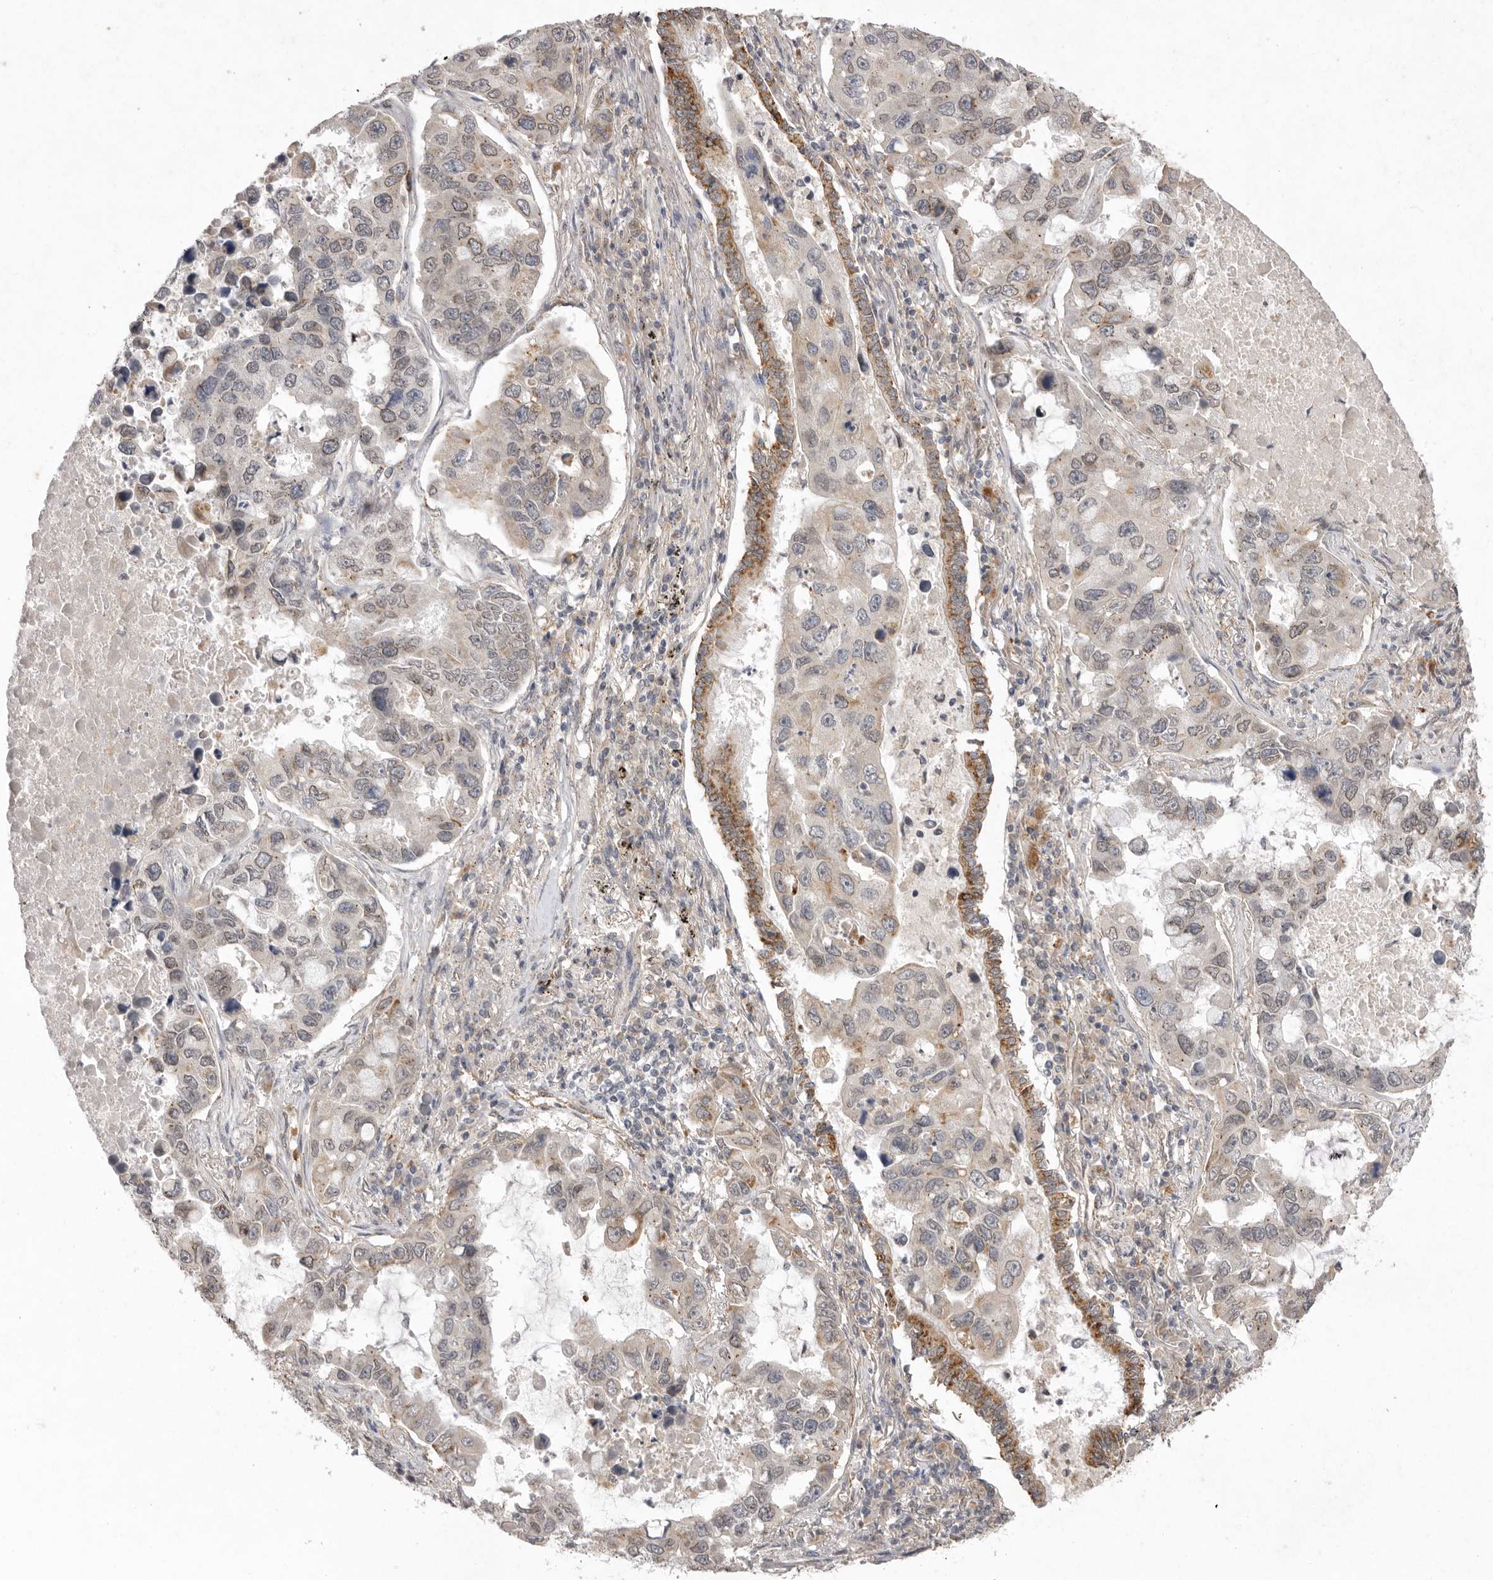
{"staining": {"intensity": "moderate", "quantity": "<25%", "location": "cytoplasmic/membranous"}, "tissue": "lung cancer", "cell_type": "Tumor cells", "image_type": "cancer", "snomed": [{"axis": "morphology", "description": "Adenocarcinoma, NOS"}, {"axis": "topography", "description": "Lung"}], "caption": "DAB immunohistochemical staining of adenocarcinoma (lung) shows moderate cytoplasmic/membranous protein positivity in approximately <25% of tumor cells. The staining is performed using DAB (3,3'-diaminobenzidine) brown chromogen to label protein expression. The nuclei are counter-stained blue using hematoxylin.", "gene": "TLR3", "patient": {"sex": "male", "age": 64}}